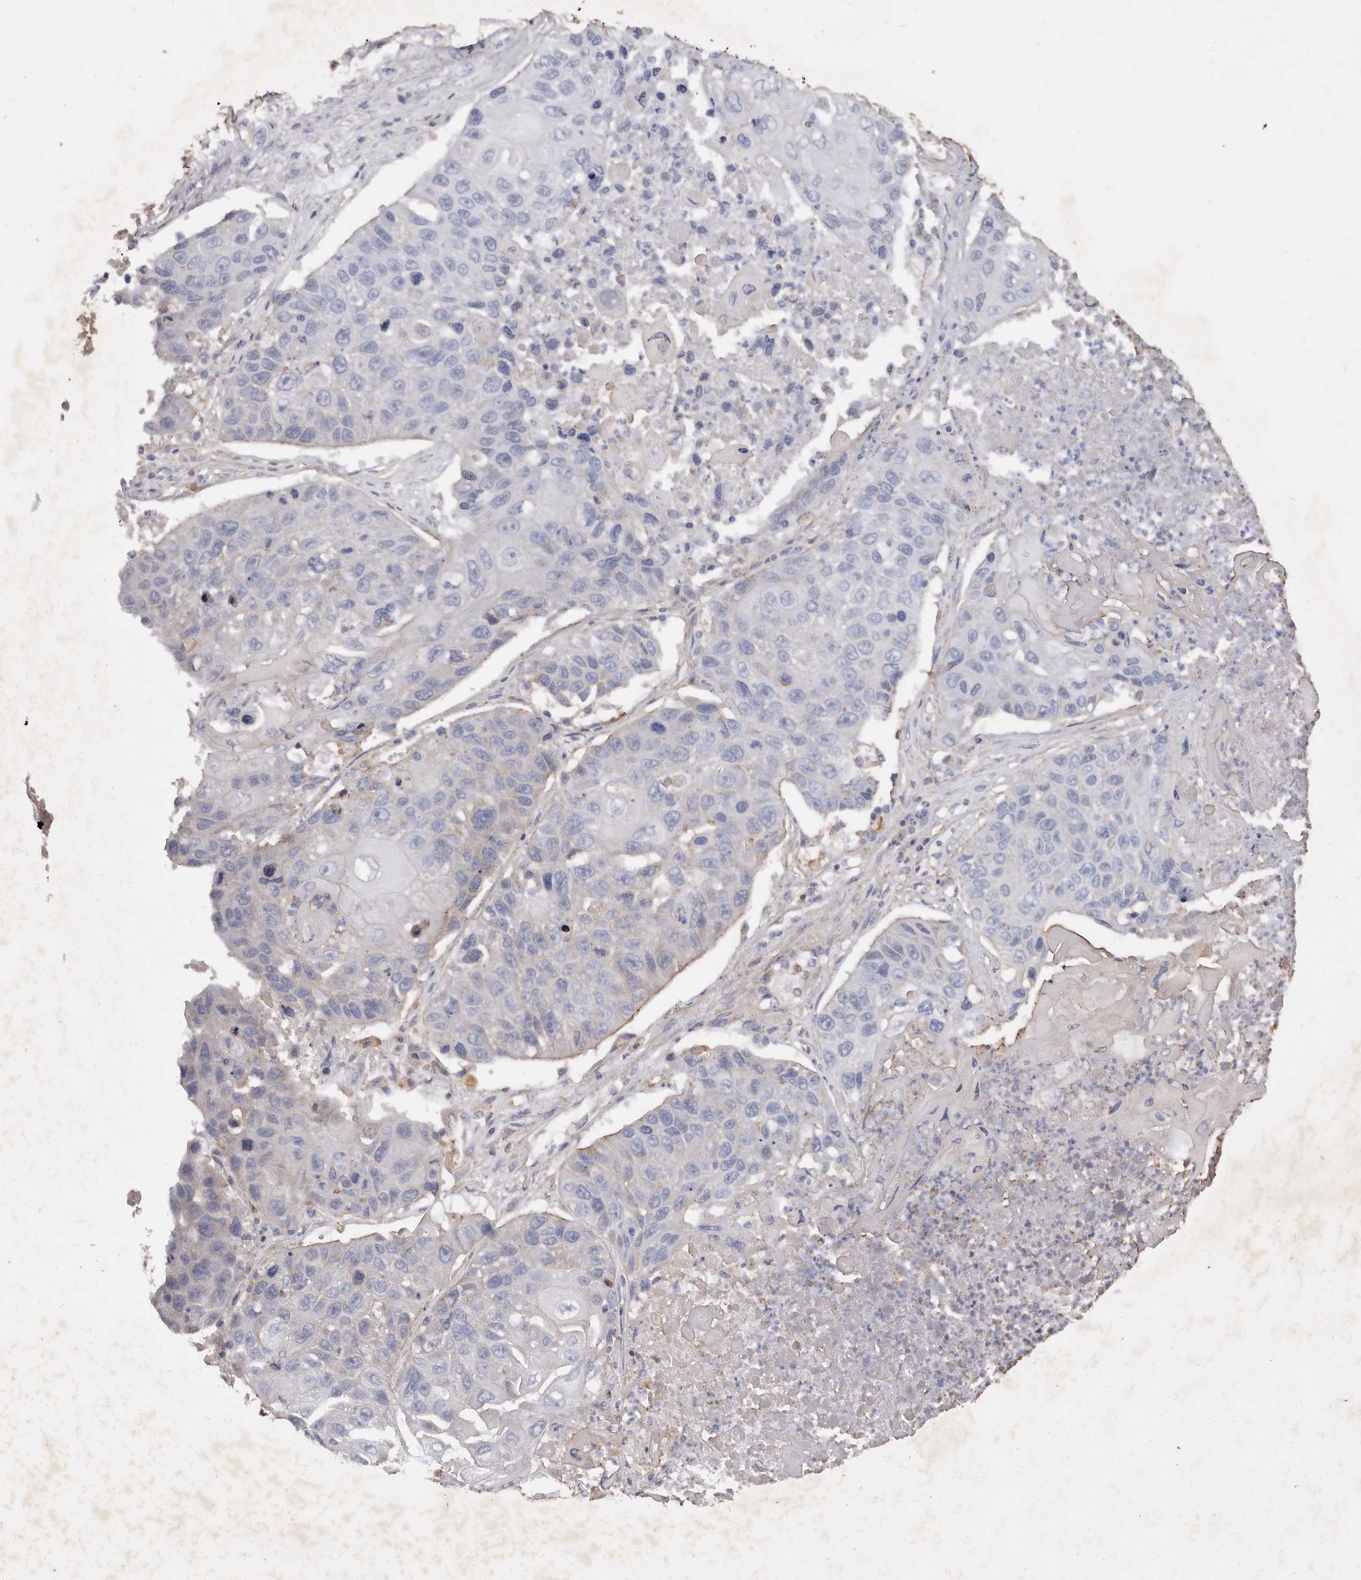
{"staining": {"intensity": "moderate", "quantity": "<25%", "location": "cytoplasmic/membranous"}, "tissue": "lung cancer", "cell_type": "Tumor cells", "image_type": "cancer", "snomed": [{"axis": "morphology", "description": "Squamous cell carcinoma, NOS"}, {"axis": "topography", "description": "Lung"}], "caption": "Brown immunohistochemical staining in squamous cell carcinoma (lung) exhibits moderate cytoplasmic/membranous staining in approximately <25% of tumor cells.", "gene": "COQ8B", "patient": {"sex": "male", "age": 61}}